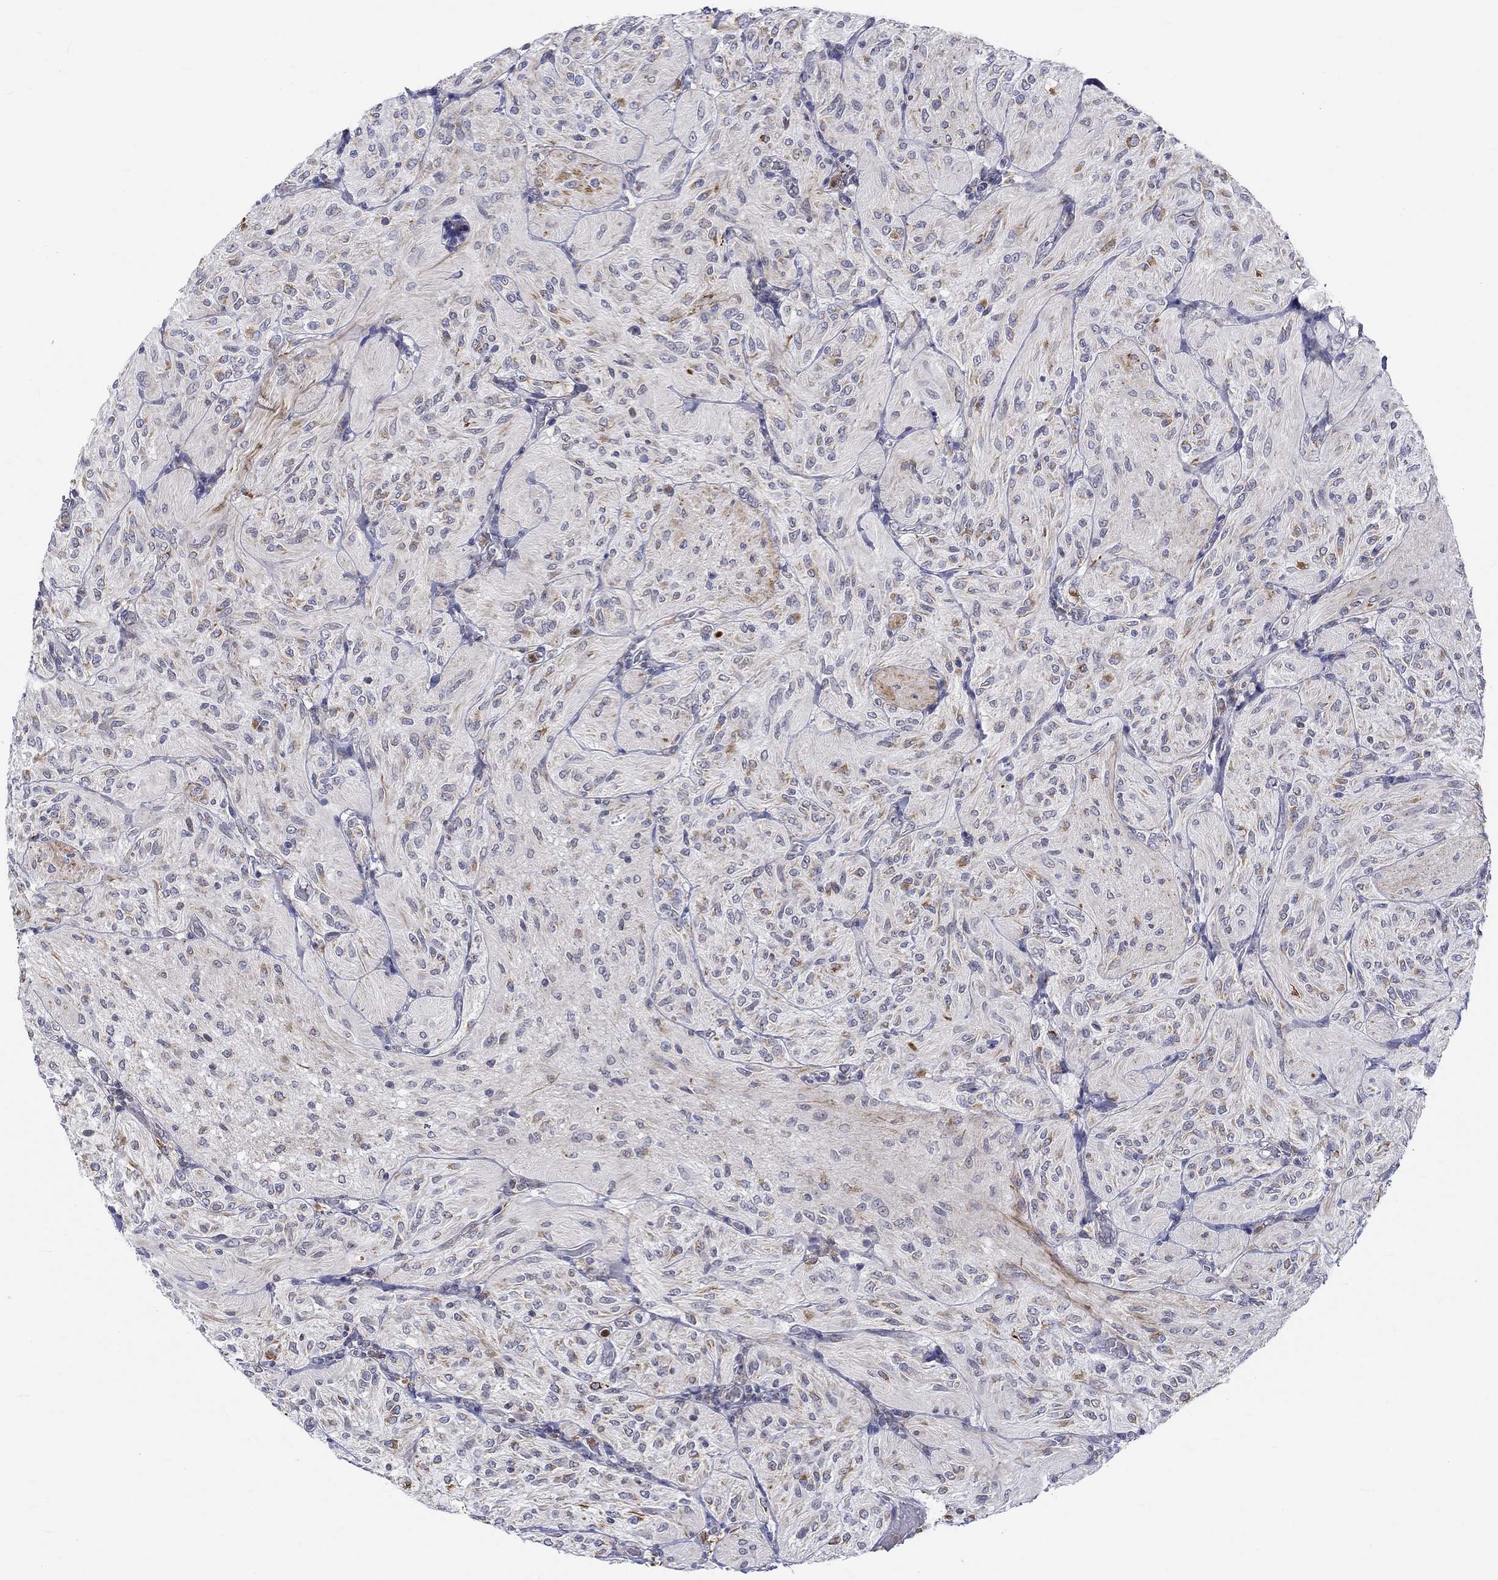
{"staining": {"intensity": "moderate", "quantity": "<25%", "location": "cytoplasmic/membranous"}, "tissue": "glioma", "cell_type": "Tumor cells", "image_type": "cancer", "snomed": [{"axis": "morphology", "description": "Glioma, malignant, Low grade"}, {"axis": "topography", "description": "Brain"}], "caption": "Immunohistochemistry (IHC) histopathology image of human malignant glioma (low-grade) stained for a protein (brown), which reveals low levels of moderate cytoplasmic/membranous expression in about <25% of tumor cells.", "gene": "ST6GALNAC1", "patient": {"sex": "male", "age": 3}}